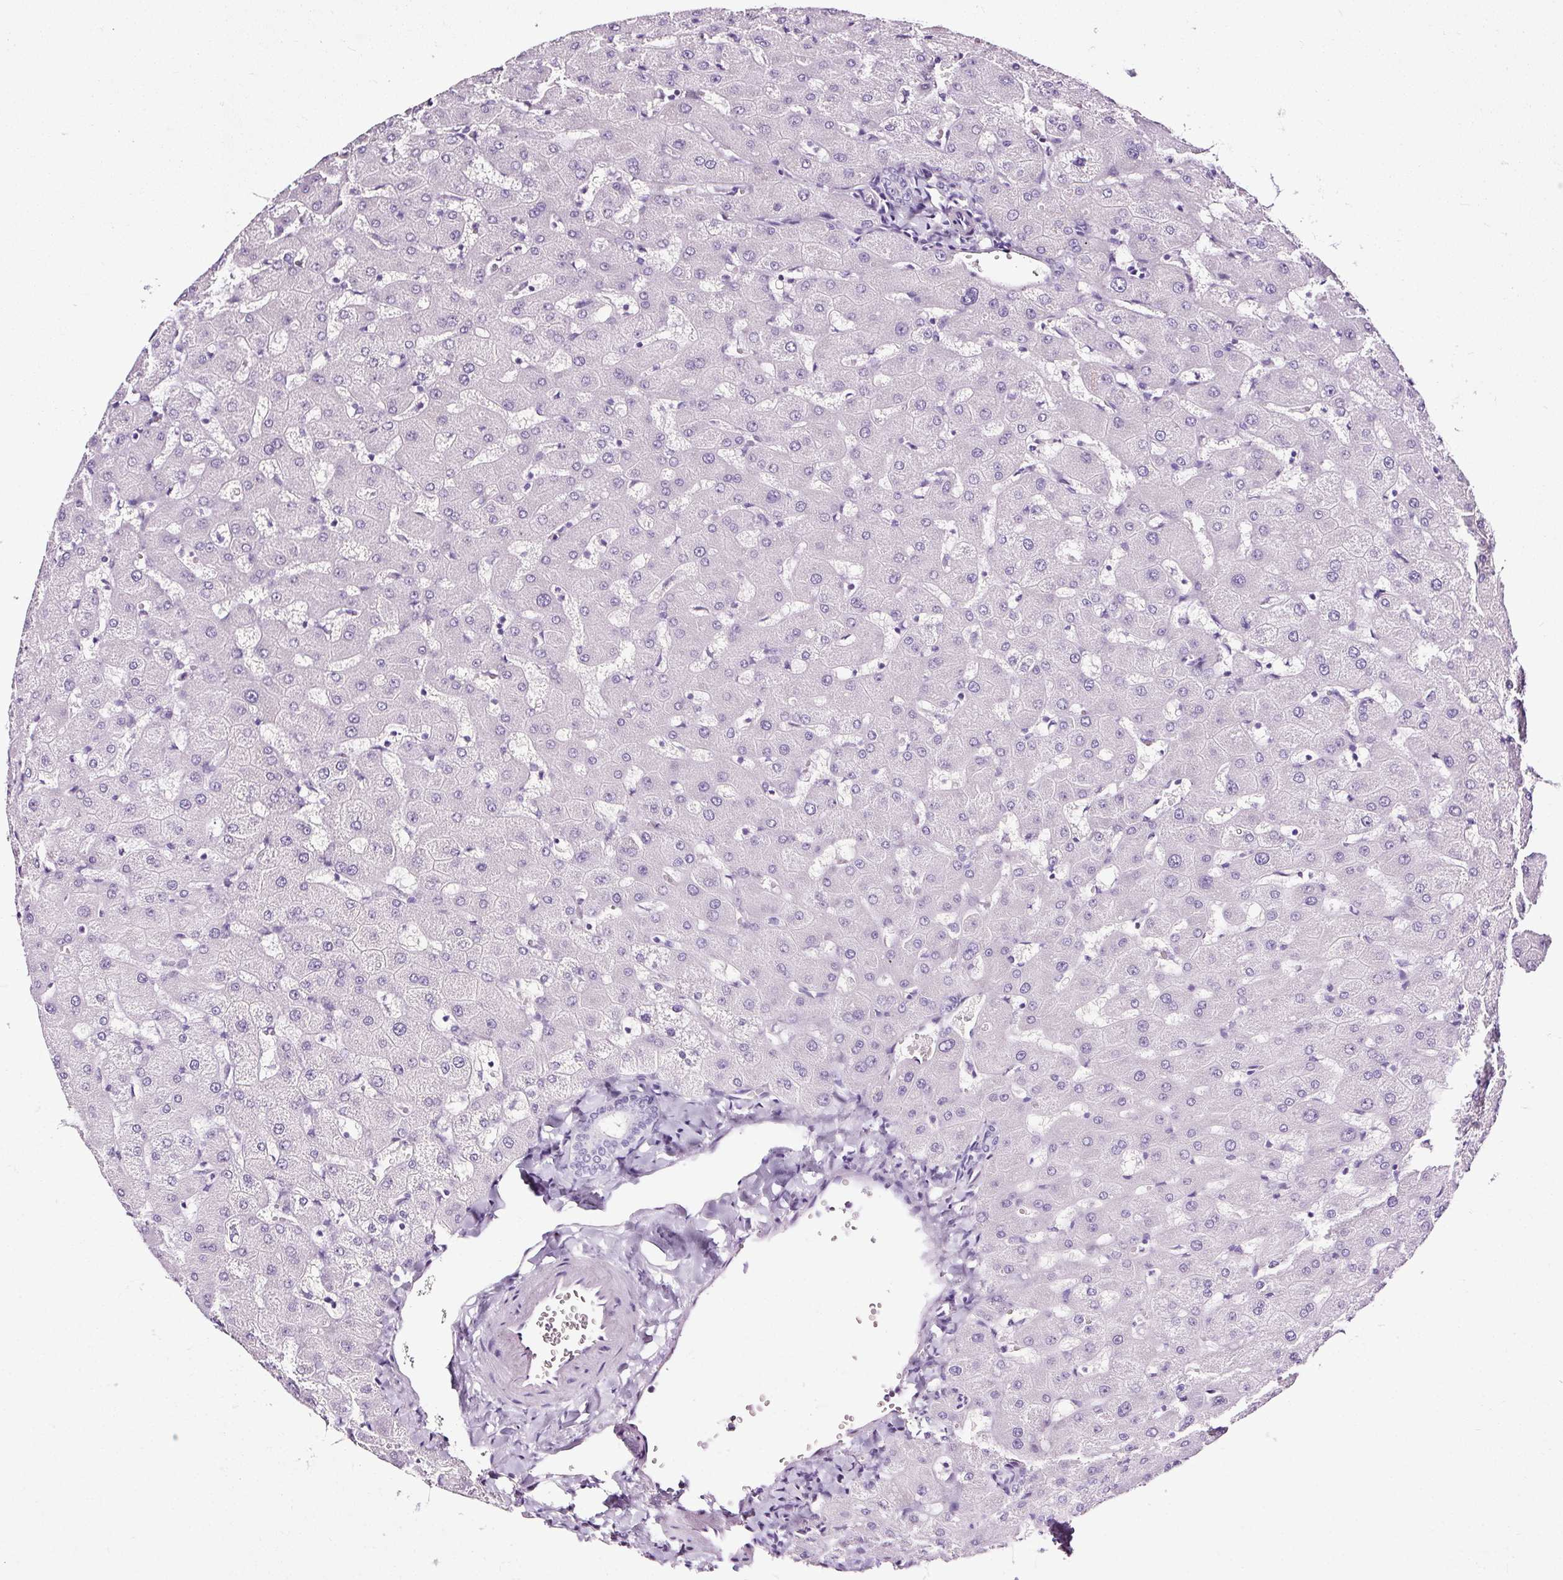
{"staining": {"intensity": "negative", "quantity": "none", "location": "none"}, "tissue": "liver", "cell_type": "Cholangiocytes", "image_type": "normal", "snomed": [{"axis": "morphology", "description": "Normal tissue, NOS"}, {"axis": "topography", "description": "Liver"}], "caption": "The image displays no staining of cholangiocytes in benign liver.", "gene": "NPHS2", "patient": {"sex": "female", "age": 63}}